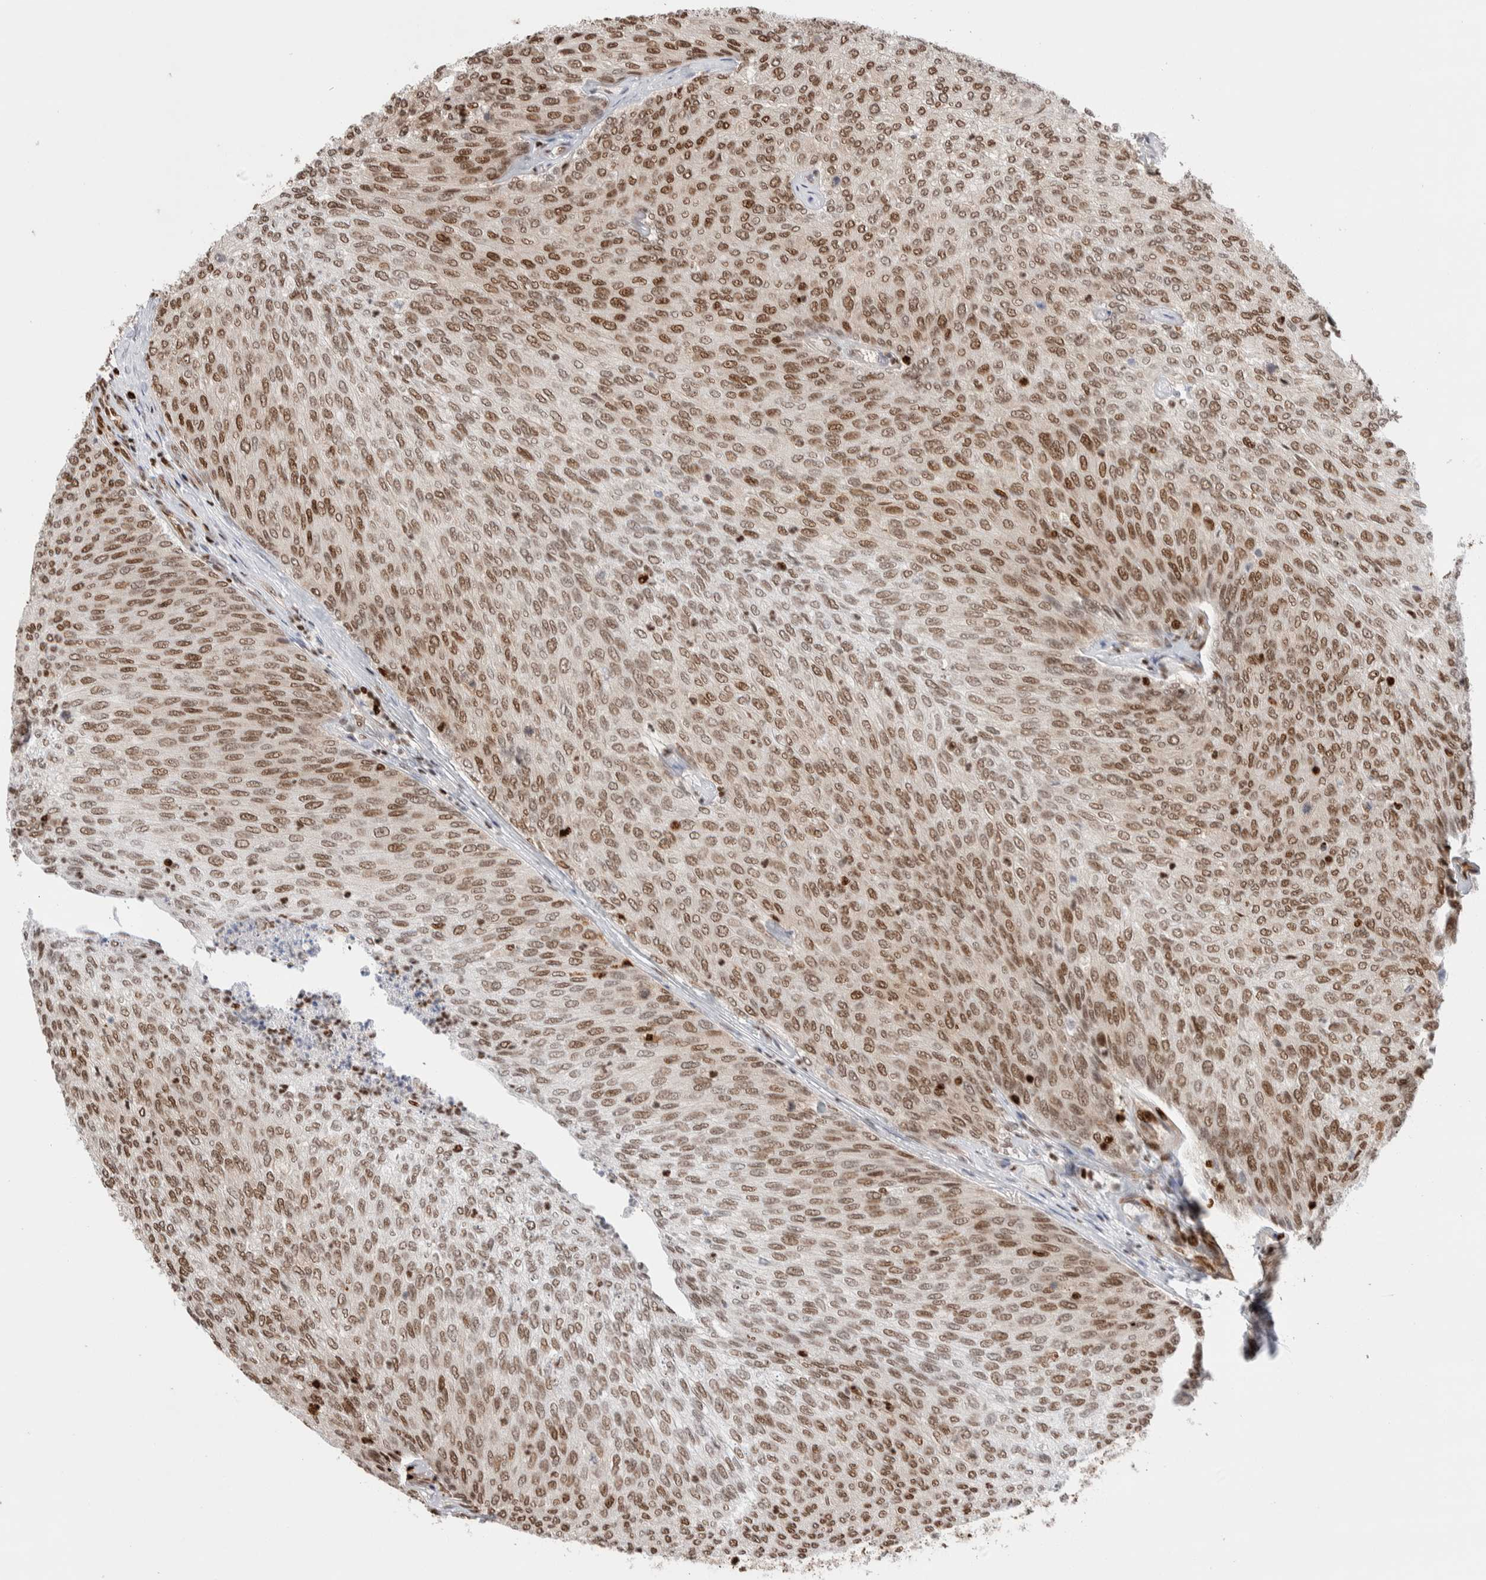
{"staining": {"intensity": "strong", "quantity": ">75%", "location": "nuclear"}, "tissue": "urothelial cancer", "cell_type": "Tumor cells", "image_type": "cancer", "snomed": [{"axis": "morphology", "description": "Urothelial carcinoma, Low grade"}, {"axis": "topography", "description": "Urinary bladder"}], "caption": "Tumor cells show strong nuclear positivity in about >75% of cells in low-grade urothelial carcinoma.", "gene": "RNASEK-C17orf49", "patient": {"sex": "female", "age": 79}}